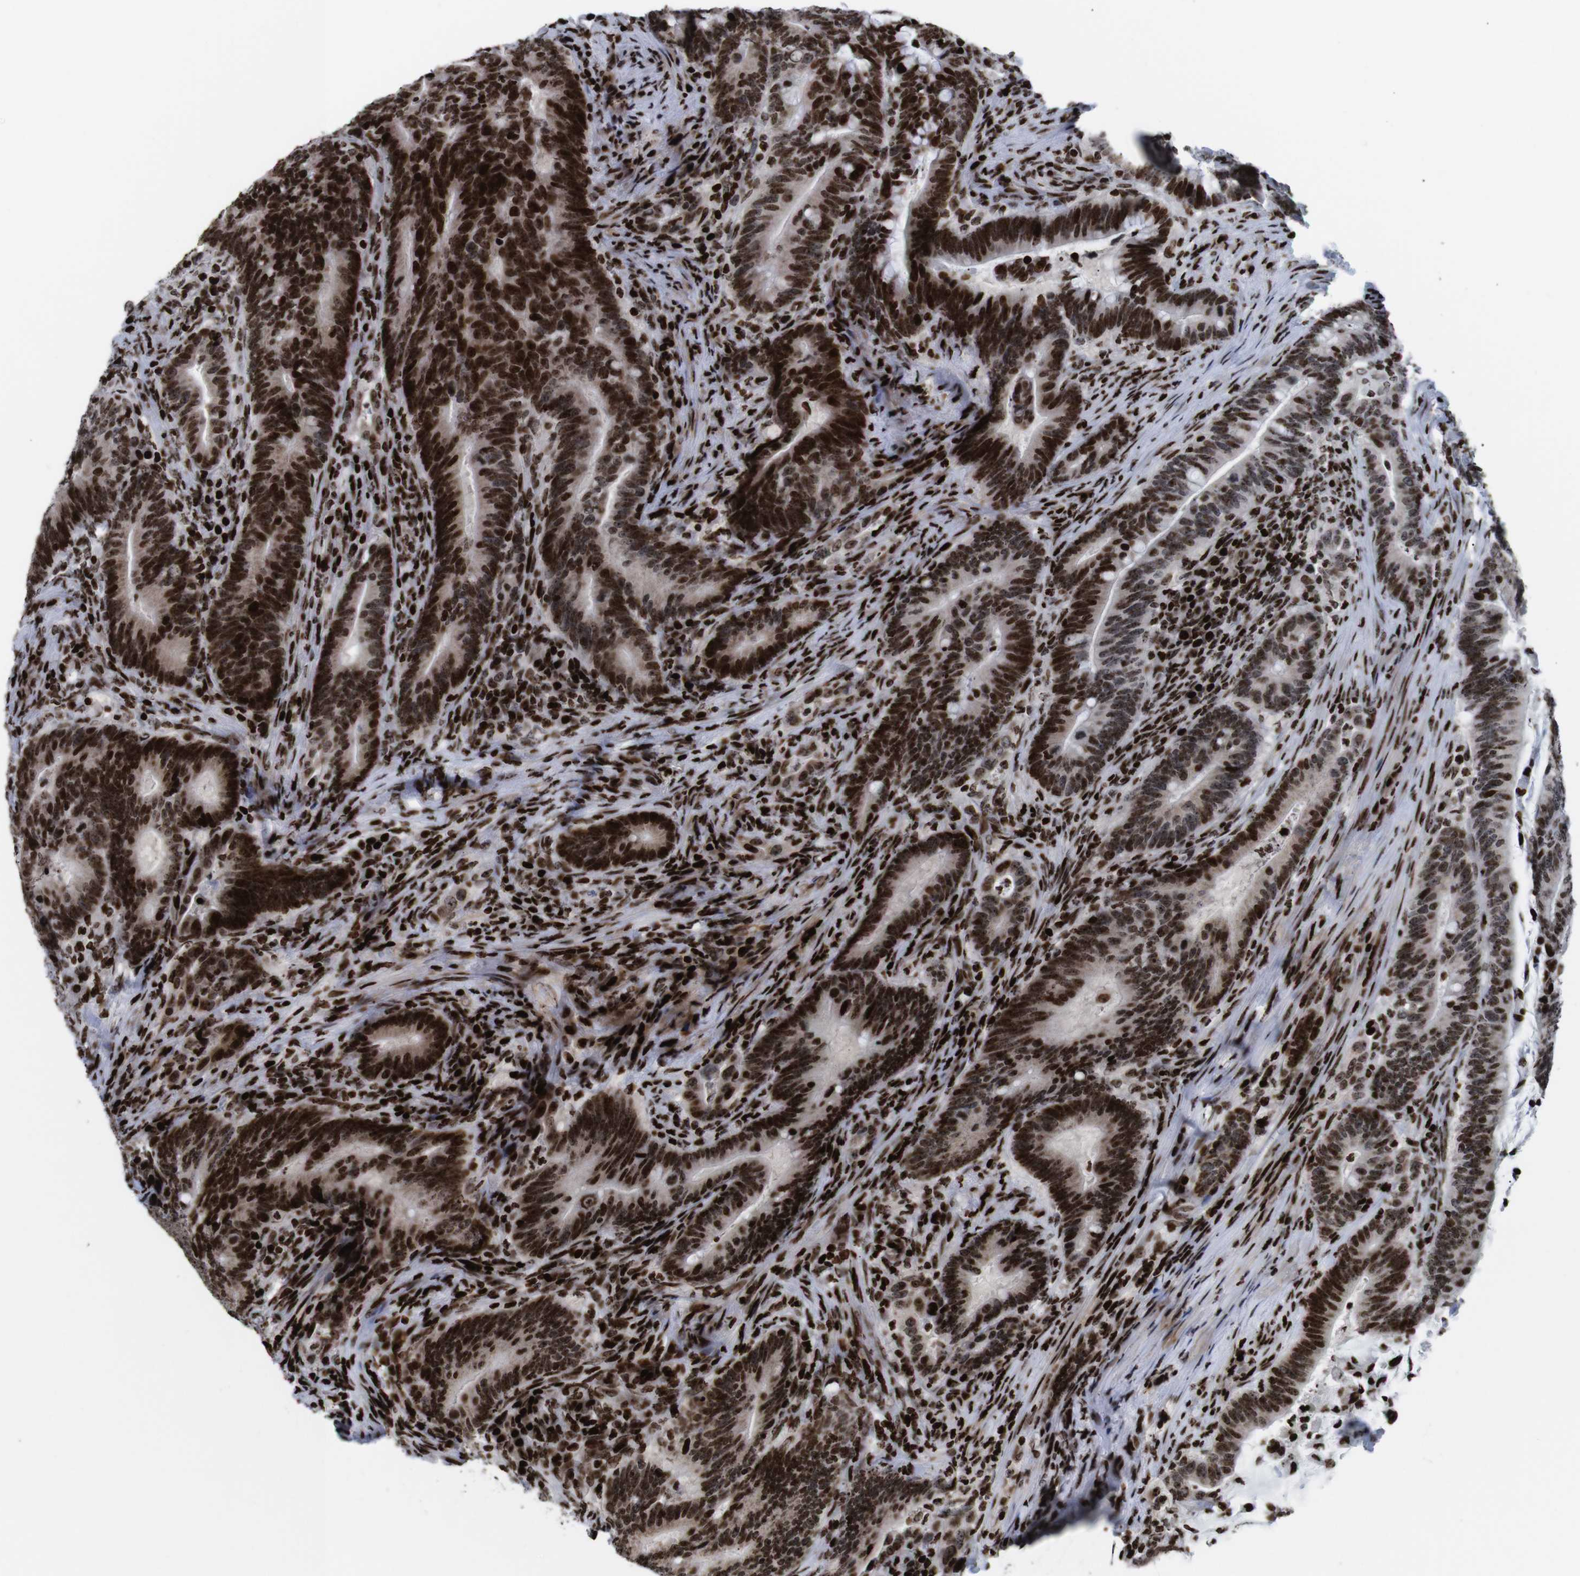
{"staining": {"intensity": "strong", "quantity": ">75%", "location": "nuclear"}, "tissue": "colorectal cancer", "cell_type": "Tumor cells", "image_type": "cancer", "snomed": [{"axis": "morphology", "description": "Normal tissue, NOS"}, {"axis": "morphology", "description": "Adenocarcinoma, NOS"}, {"axis": "topography", "description": "Colon"}], "caption": "Immunohistochemistry (DAB (3,3'-diaminobenzidine)) staining of colorectal cancer (adenocarcinoma) exhibits strong nuclear protein expression in approximately >75% of tumor cells. (DAB = brown stain, brightfield microscopy at high magnification).", "gene": "H1-4", "patient": {"sex": "female", "age": 66}}